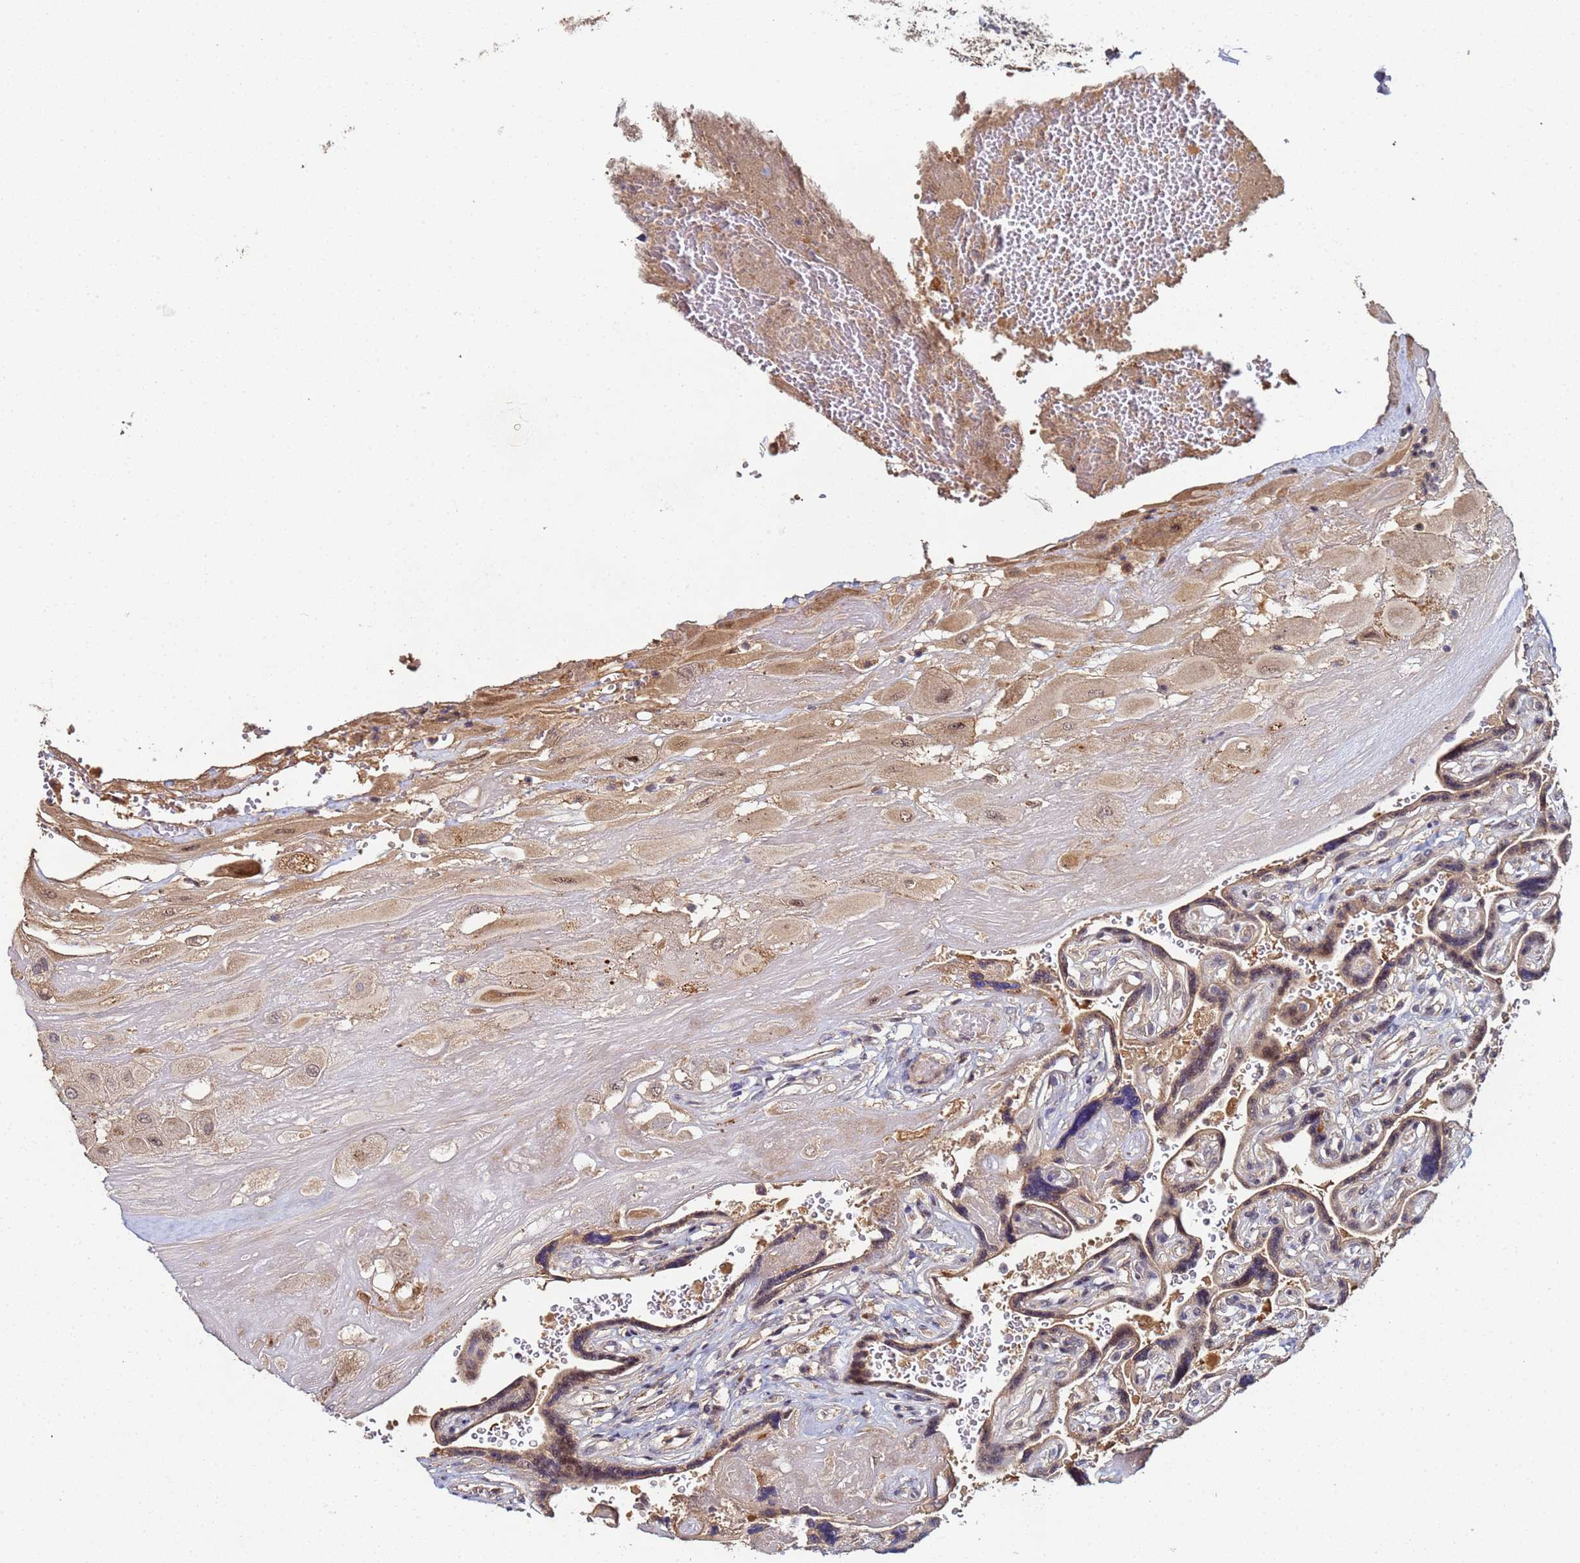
{"staining": {"intensity": "moderate", "quantity": ">75%", "location": "cytoplasmic/membranous,nuclear"}, "tissue": "placenta", "cell_type": "Decidual cells", "image_type": "normal", "snomed": [{"axis": "morphology", "description": "Normal tissue, NOS"}, {"axis": "topography", "description": "Placenta"}], "caption": "Protein expression analysis of unremarkable placenta exhibits moderate cytoplasmic/membranous,nuclear positivity in about >75% of decidual cells. Nuclei are stained in blue.", "gene": "OSER1", "patient": {"sex": "female", "age": 32}}